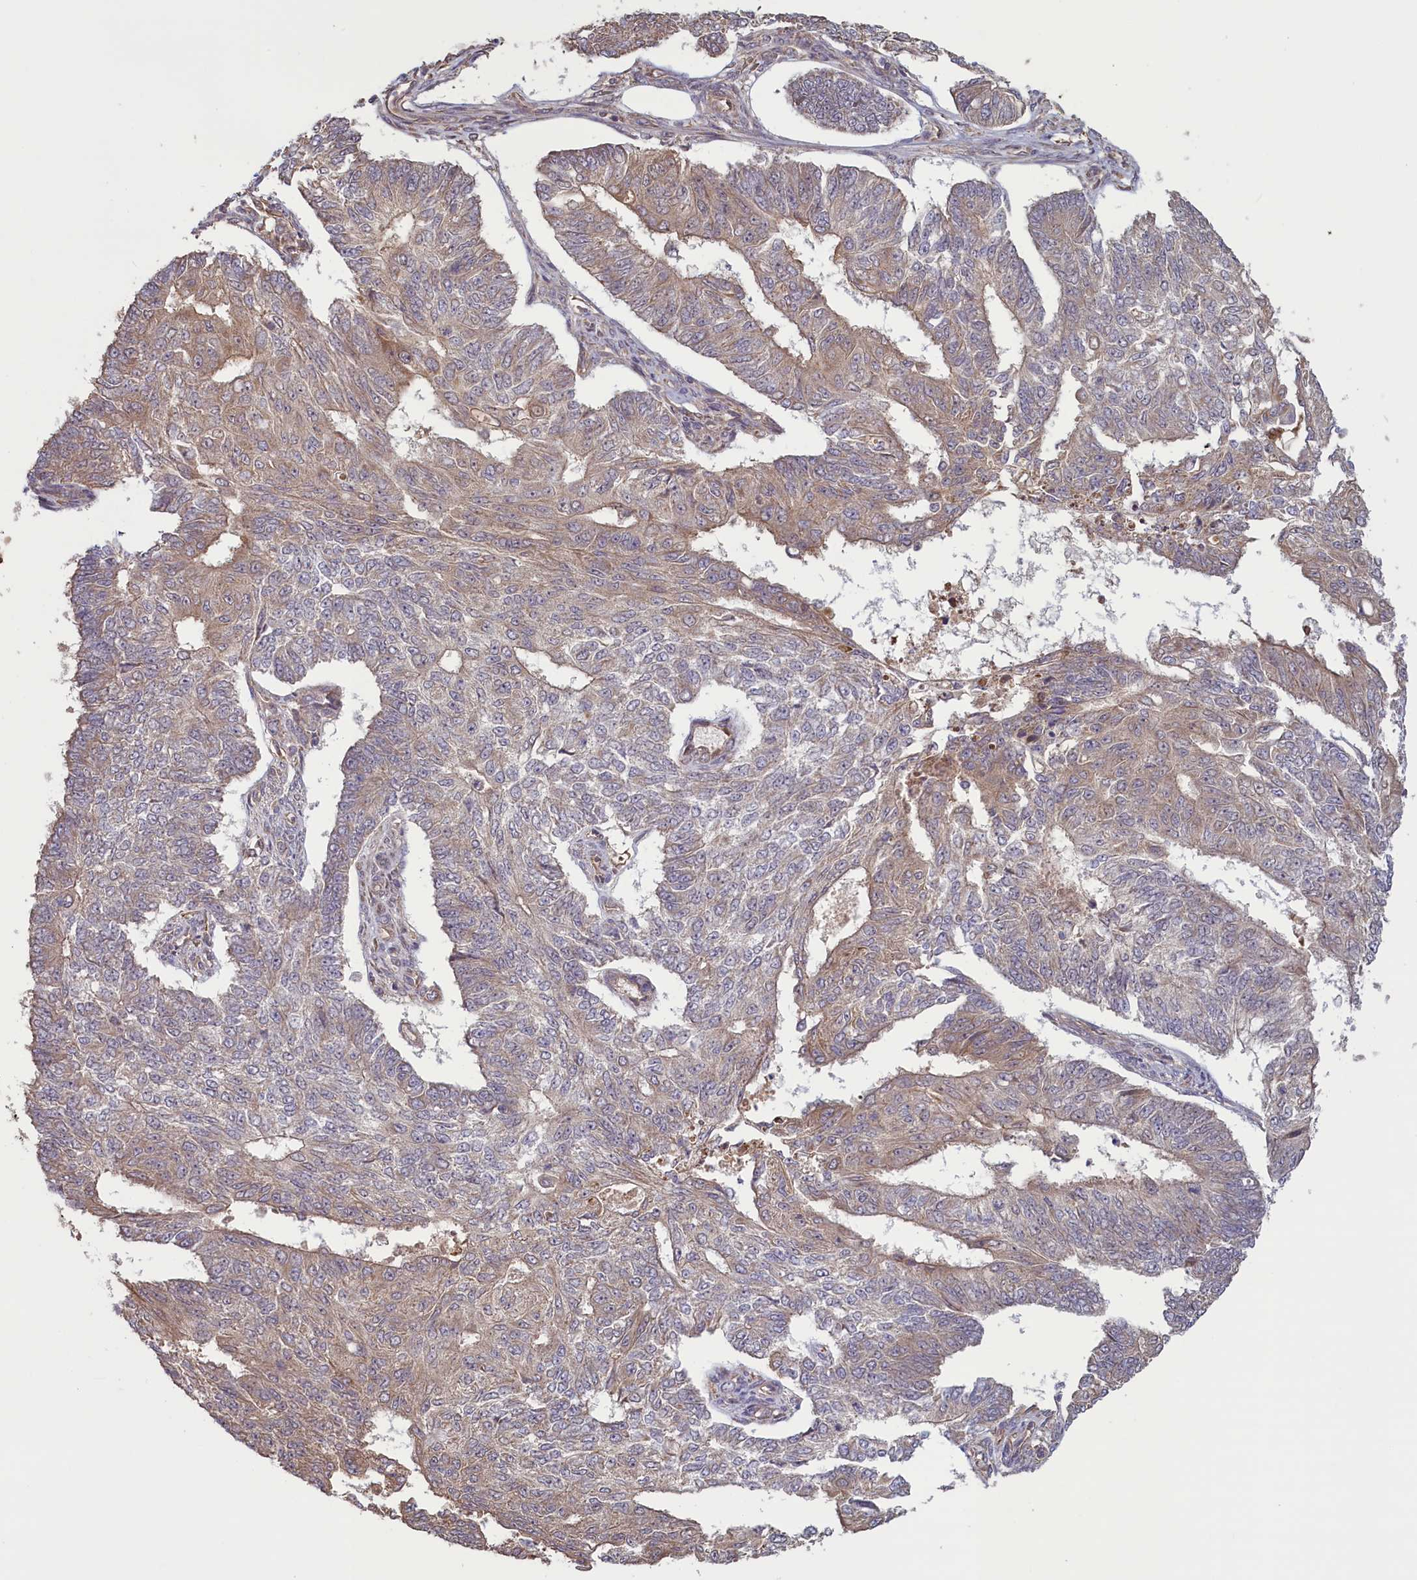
{"staining": {"intensity": "weak", "quantity": "25%-75%", "location": "cytoplasmic/membranous"}, "tissue": "endometrial cancer", "cell_type": "Tumor cells", "image_type": "cancer", "snomed": [{"axis": "morphology", "description": "Adenocarcinoma, NOS"}, {"axis": "topography", "description": "Endometrium"}], "caption": "The photomicrograph shows a brown stain indicating the presence of a protein in the cytoplasmic/membranous of tumor cells in endometrial adenocarcinoma.", "gene": "CIAO2B", "patient": {"sex": "female", "age": 32}}